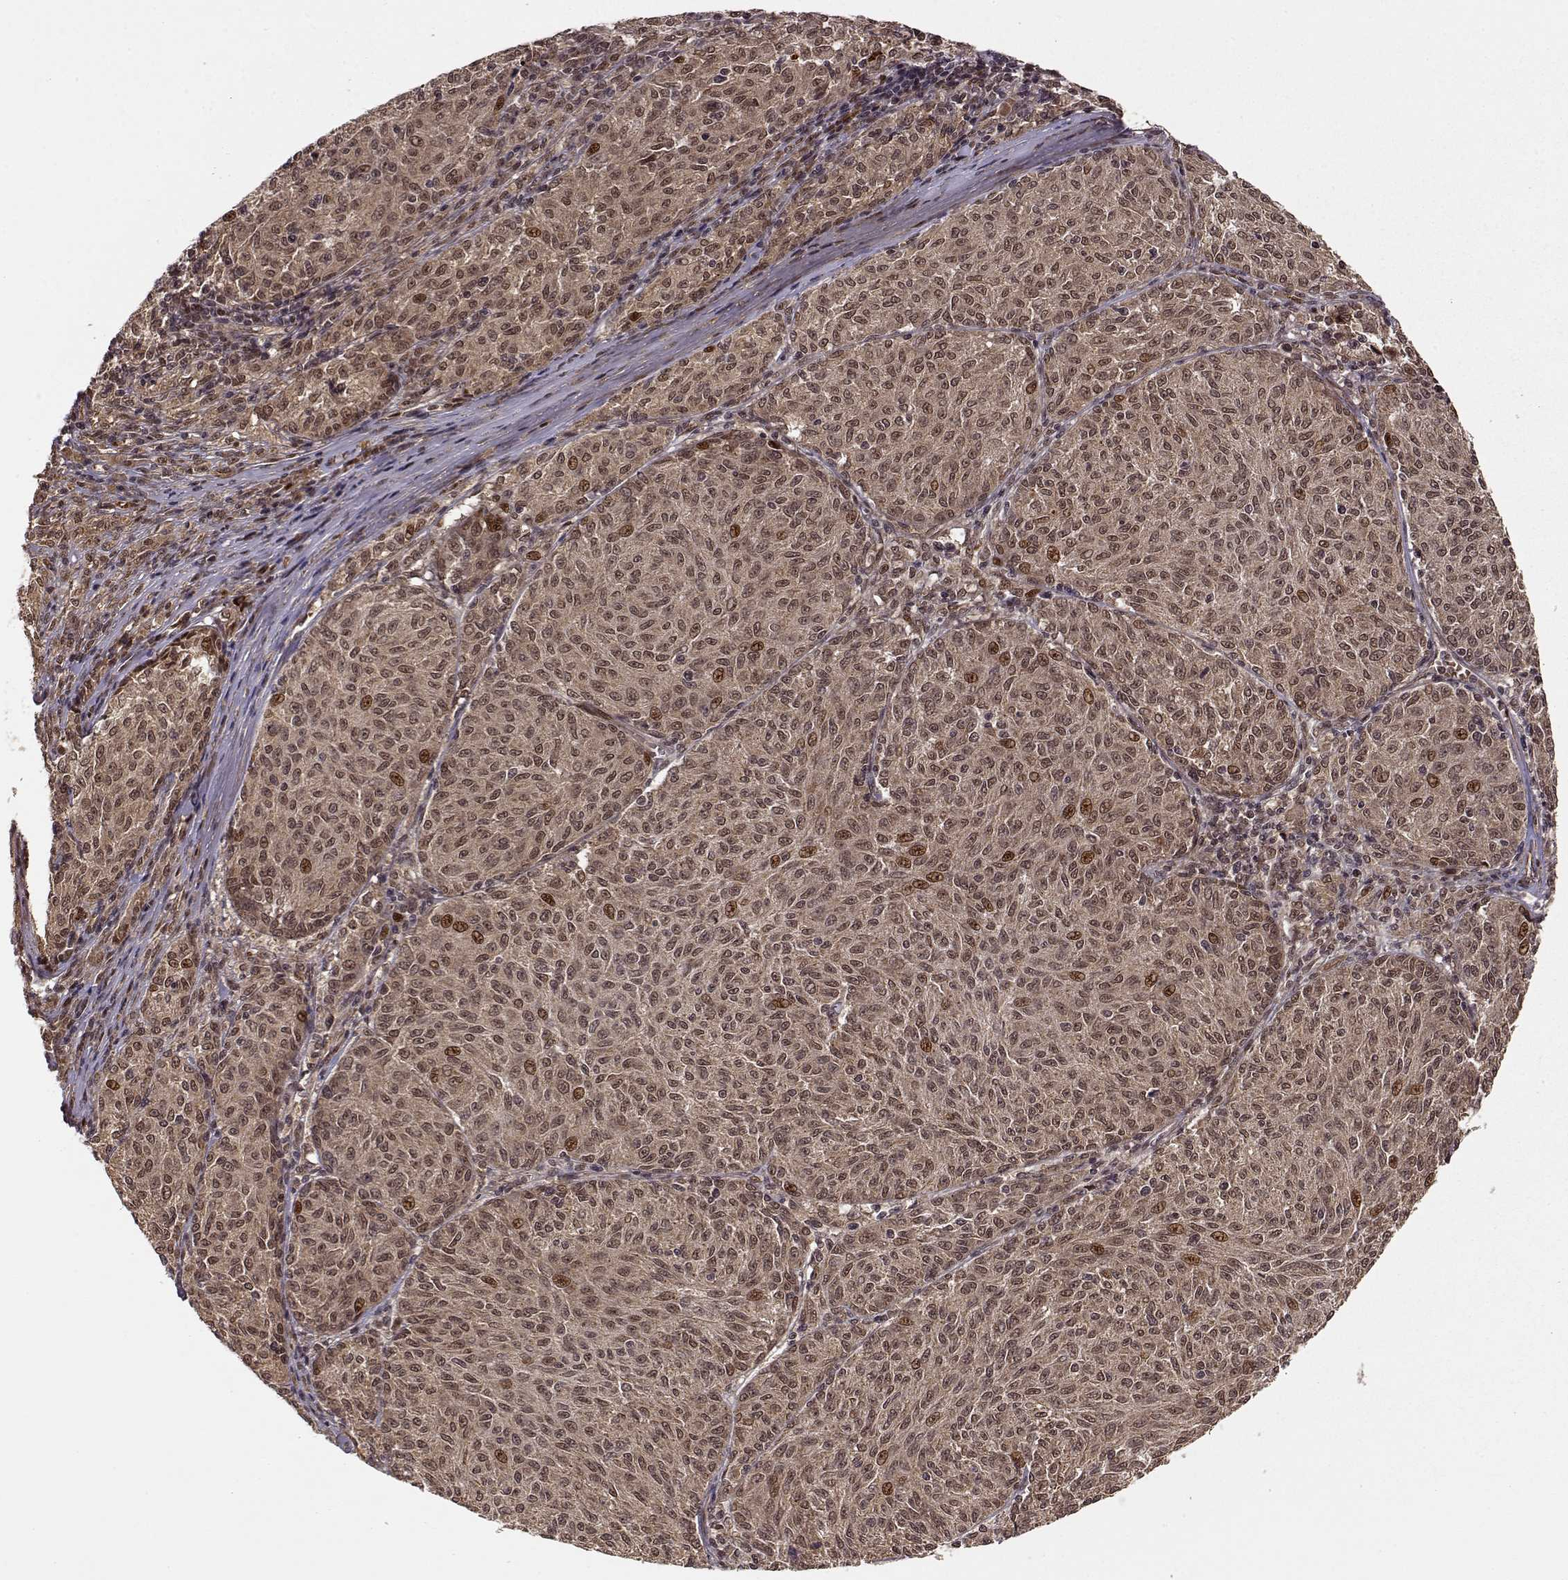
{"staining": {"intensity": "moderate", "quantity": ">75%", "location": "cytoplasmic/membranous,nuclear"}, "tissue": "melanoma", "cell_type": "Tumor cells", "image_type": "cancer", "snomed": [{"axis": "morphology", "description": "Malignant melanoma, NOS"}, {"axis": "topography", "description": "Skin"}], "caption": "Malignant melanoma was stained to show a protein in brown. There is medium levels of moderate cytoplasmic/membranous and nuclear positivity in about >75% of tumor cells.", "gene": "MAEA", "patient": {"sex": "female", "age": 72}}